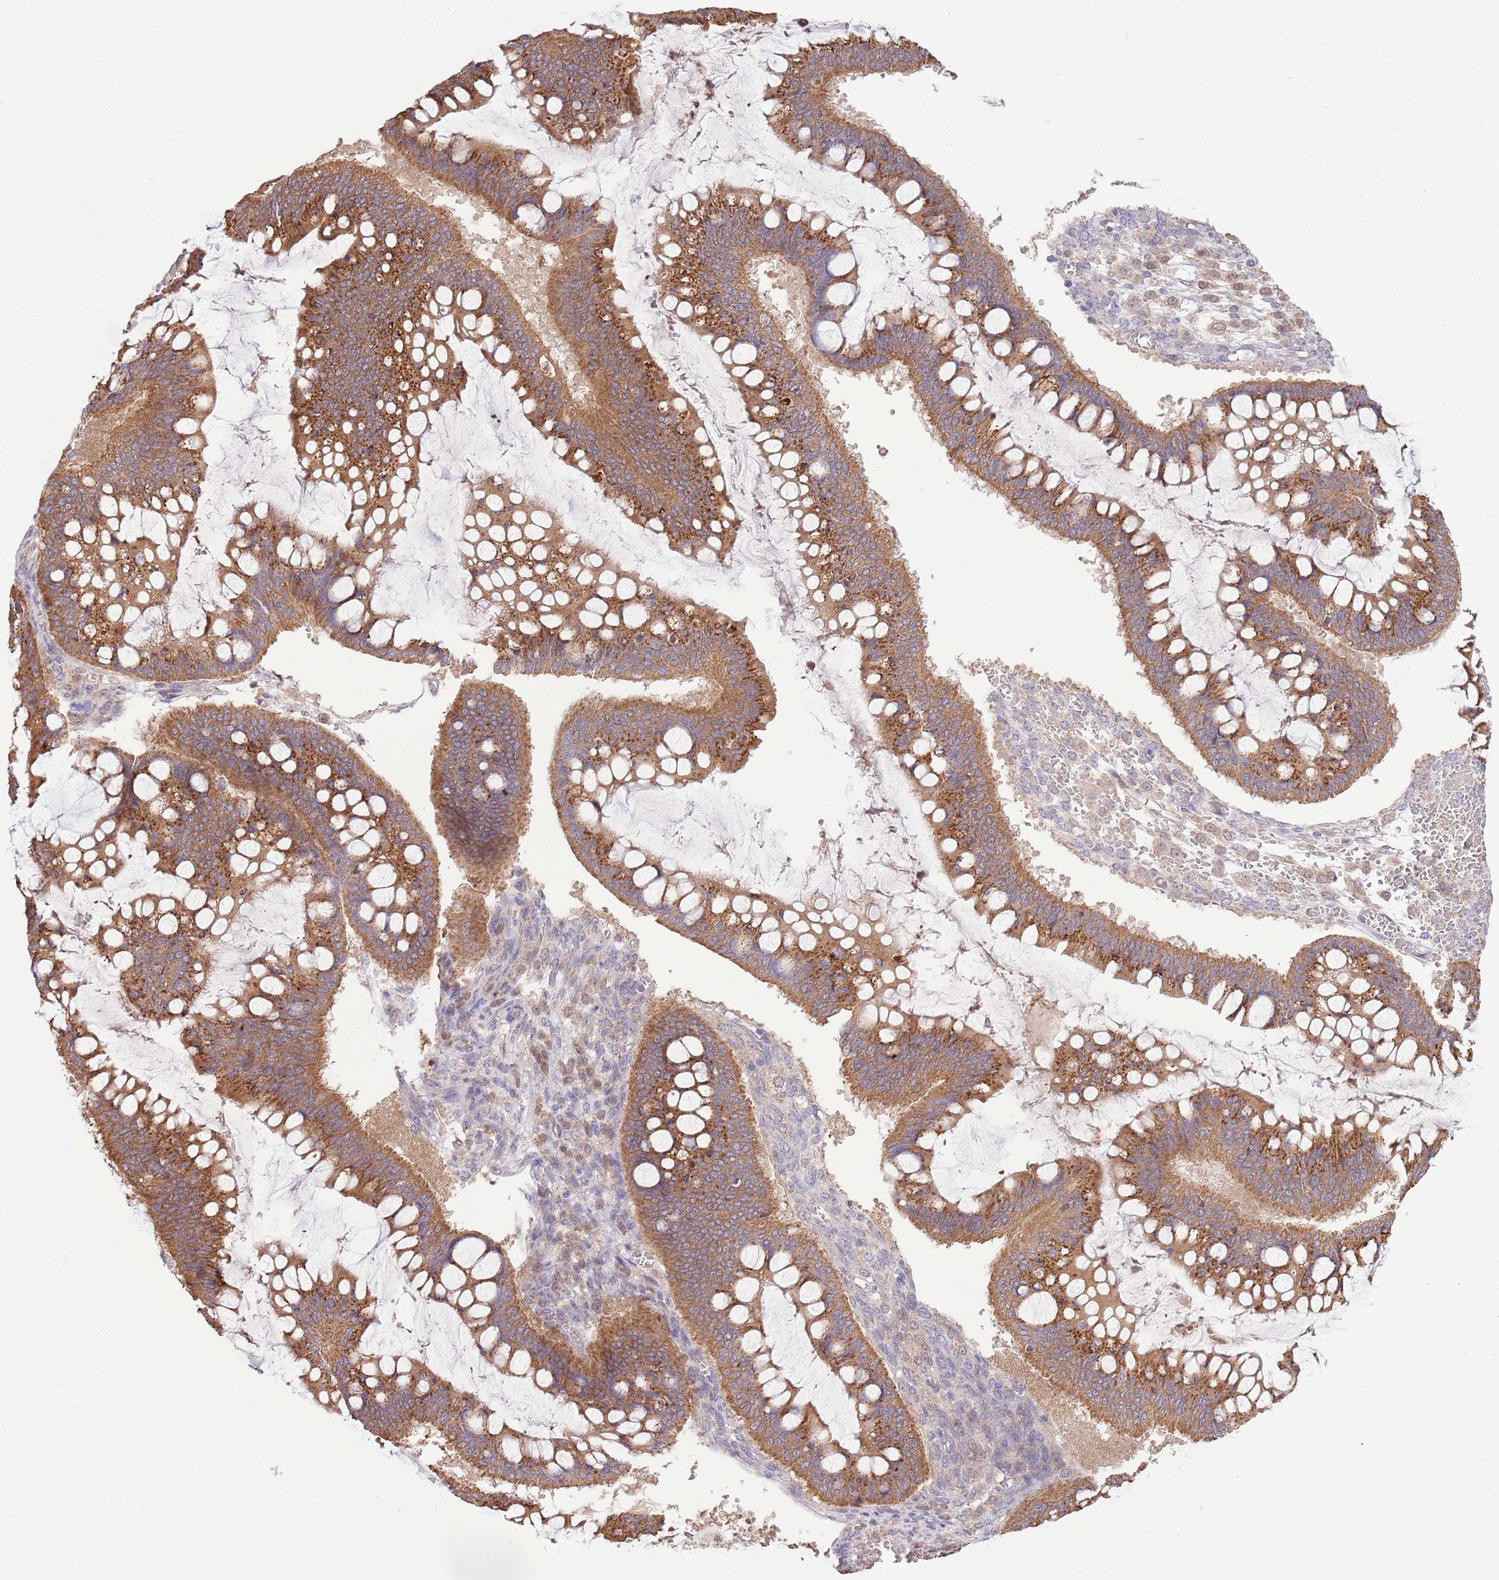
{"staining": {"intensity": "moderate", "quantity": ">75%", "location": "cytoplasmic/membranous"}, "tissue": "ovarian cancer", "cell_type": "Tumor cells", "image_type": "cancer", "snomed": [{"axis": "morphology", "description": "Cystadenocarcinoma, mucinous, NOS"}, {"axis": "topography", "description": "Ovary"}], "caption": "Tumor cells demonstrate medium levels of moderate cytoplasmic/membranous staining in about >75% of cells in human ovarian mucinous cystadenocarcinoma.", "gene": "ARL2BP", "patient": {"sex": "female", "age": 73}}